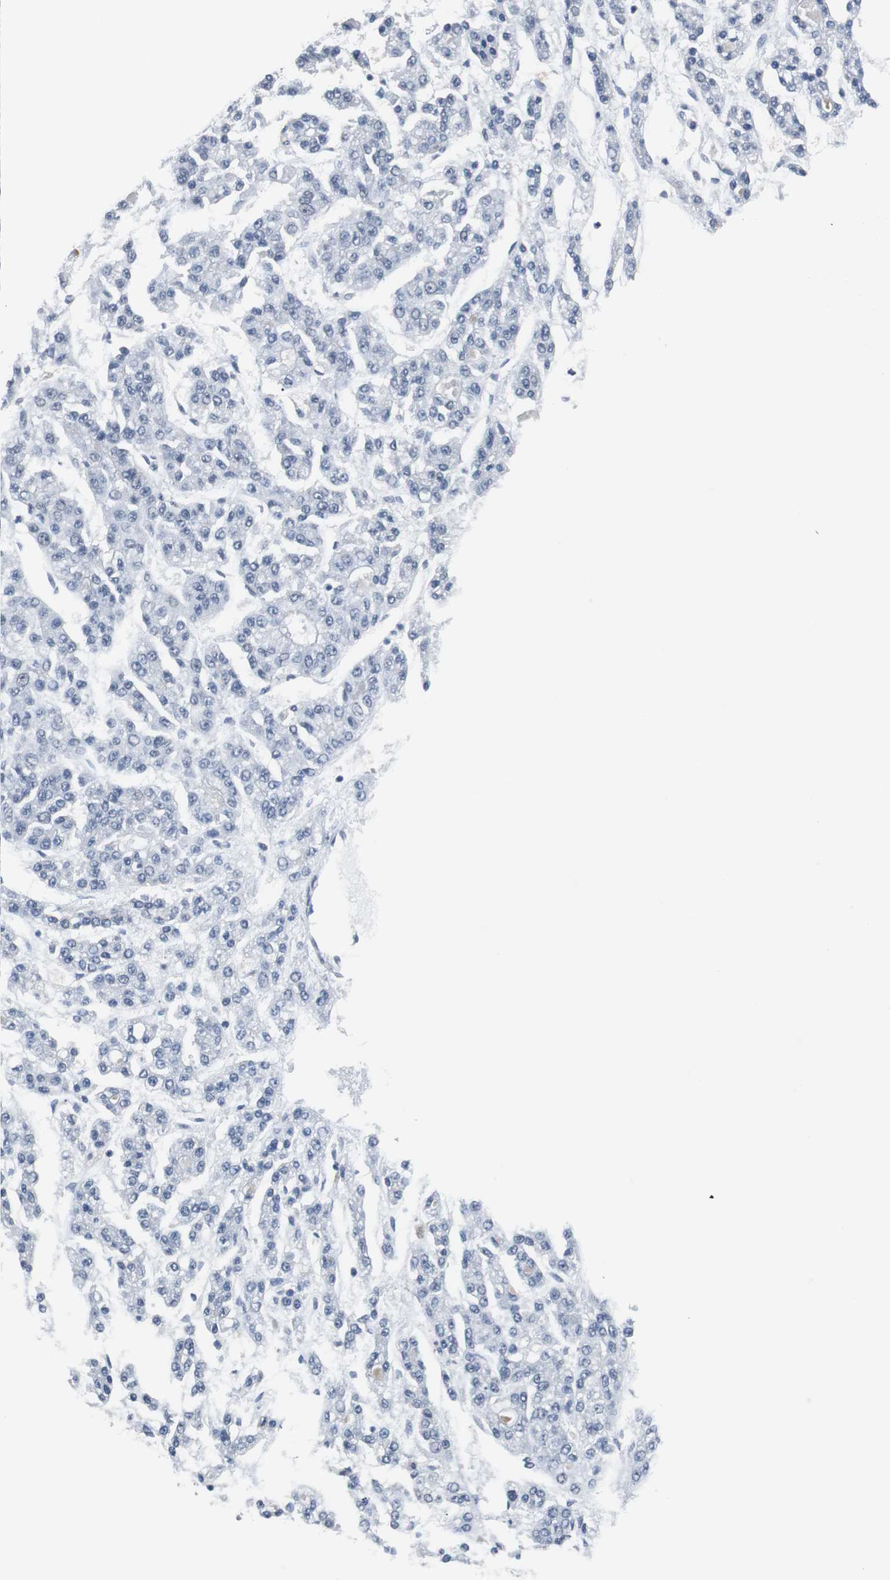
{"staining": {"intensity": "negative", "quantity": "none", "location": "none"}, "tissue": "liver cancer", "cell_type": "Tumor cells", "image_type": "cancer", "snomed": [{"axis": "morphology", "description": "Carcinoma, Hepatocellular, NOS"}, {"axis": "topography", "description": "Liver"}], "caption": "Immunohistochemistry image of human liver cancer (hepatocellular carcinoma) stained for a protein (brown), which displays no expression in tumor cells.", "gene": "TAF7", "patient": {"sex": "male", "age": 70}}